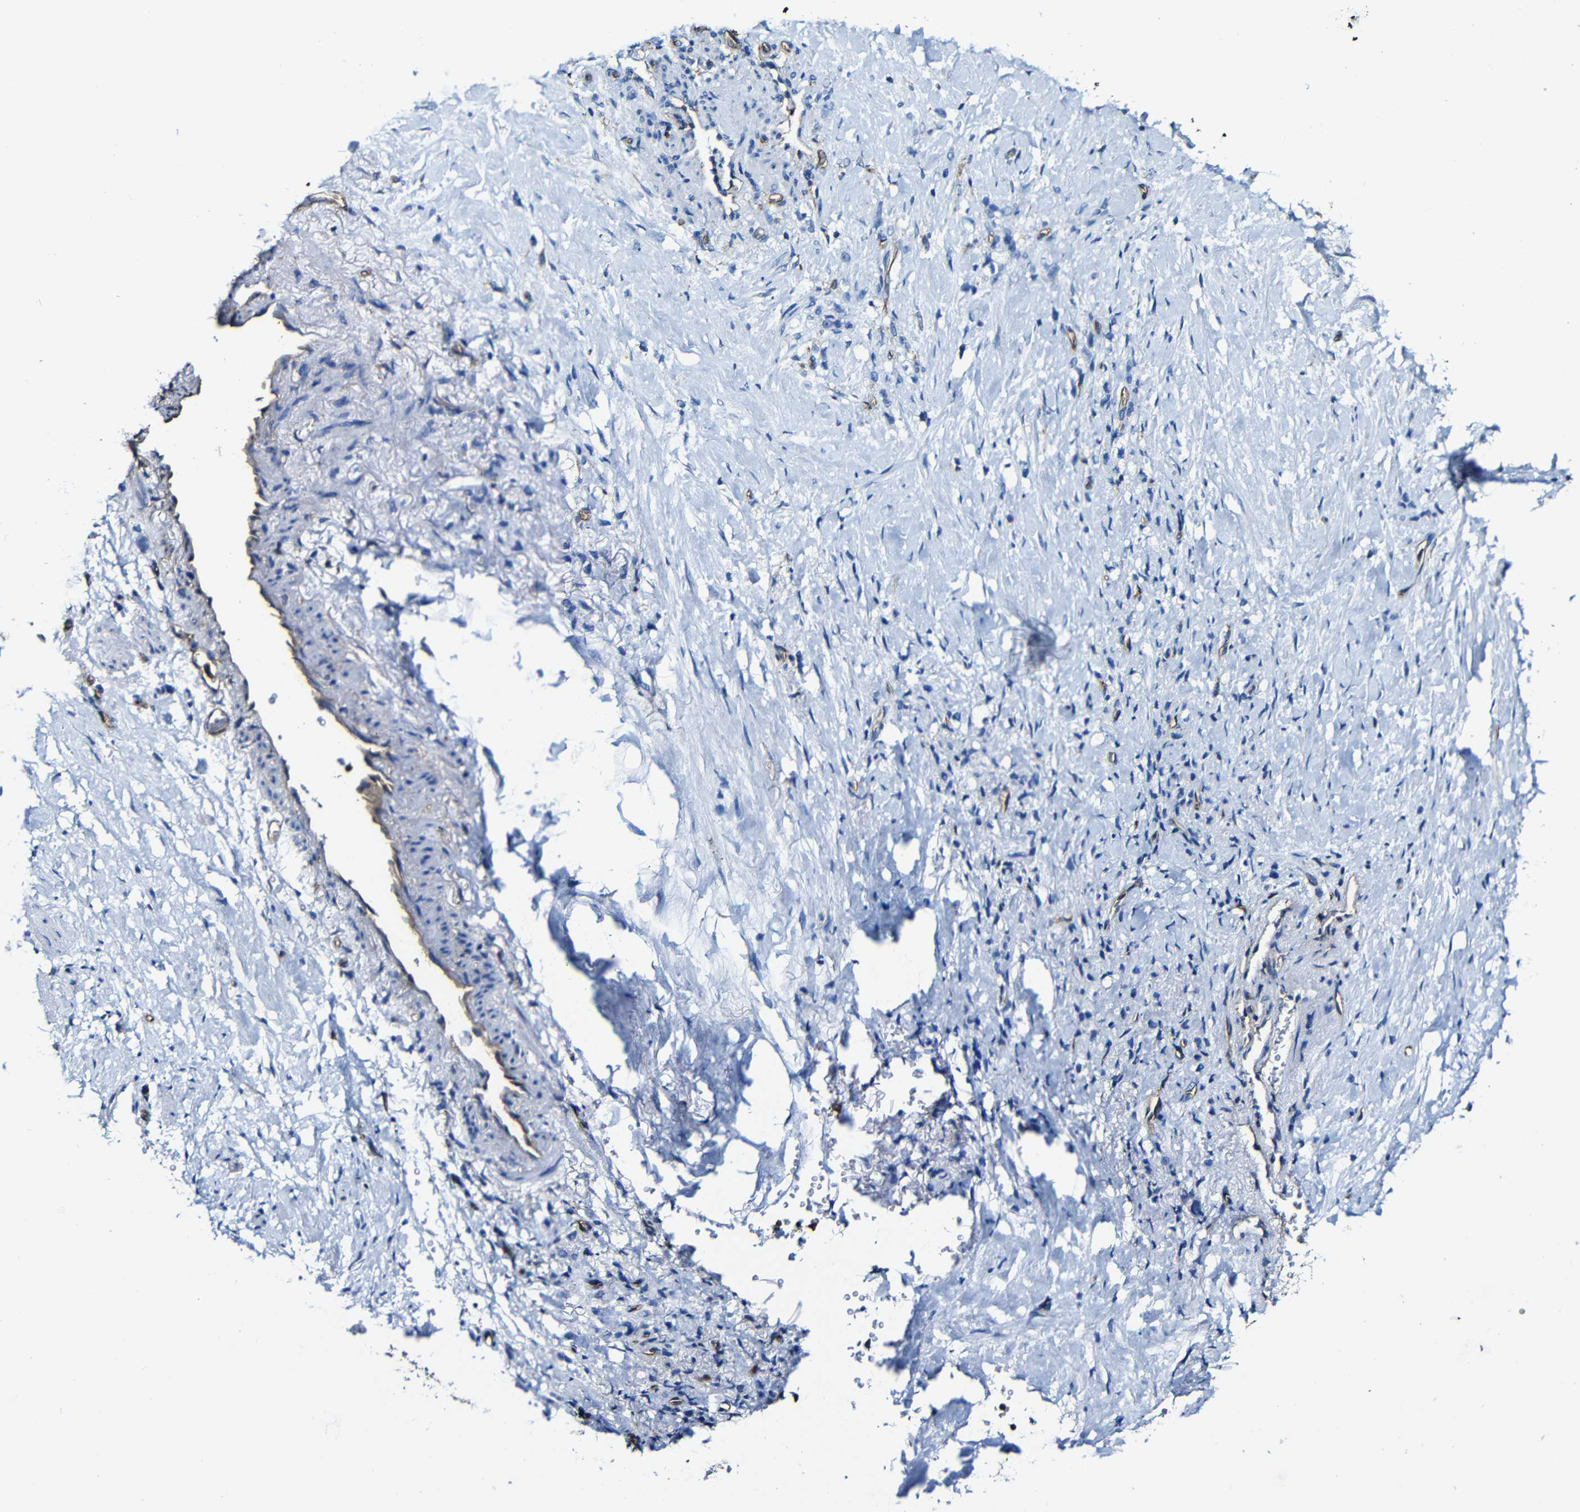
{"staining": {"intensity": "negative", "quantity": "none", "location": "none"}, "tissue": "stomach cancer", "cell_type": "Tumor cells", "image_type": "cancer", "snomed": [{"axis": "morphology", "description": "Adenocarcinoma, NOS"}, {"axis": "topography", "description": "Stomach"}], "caption": "The micrograph demonstrates no staining of tumor cells in stomach adenocarcinoma.", "gene": "MSN", "patient": {"sex": "male", "age": 82}}